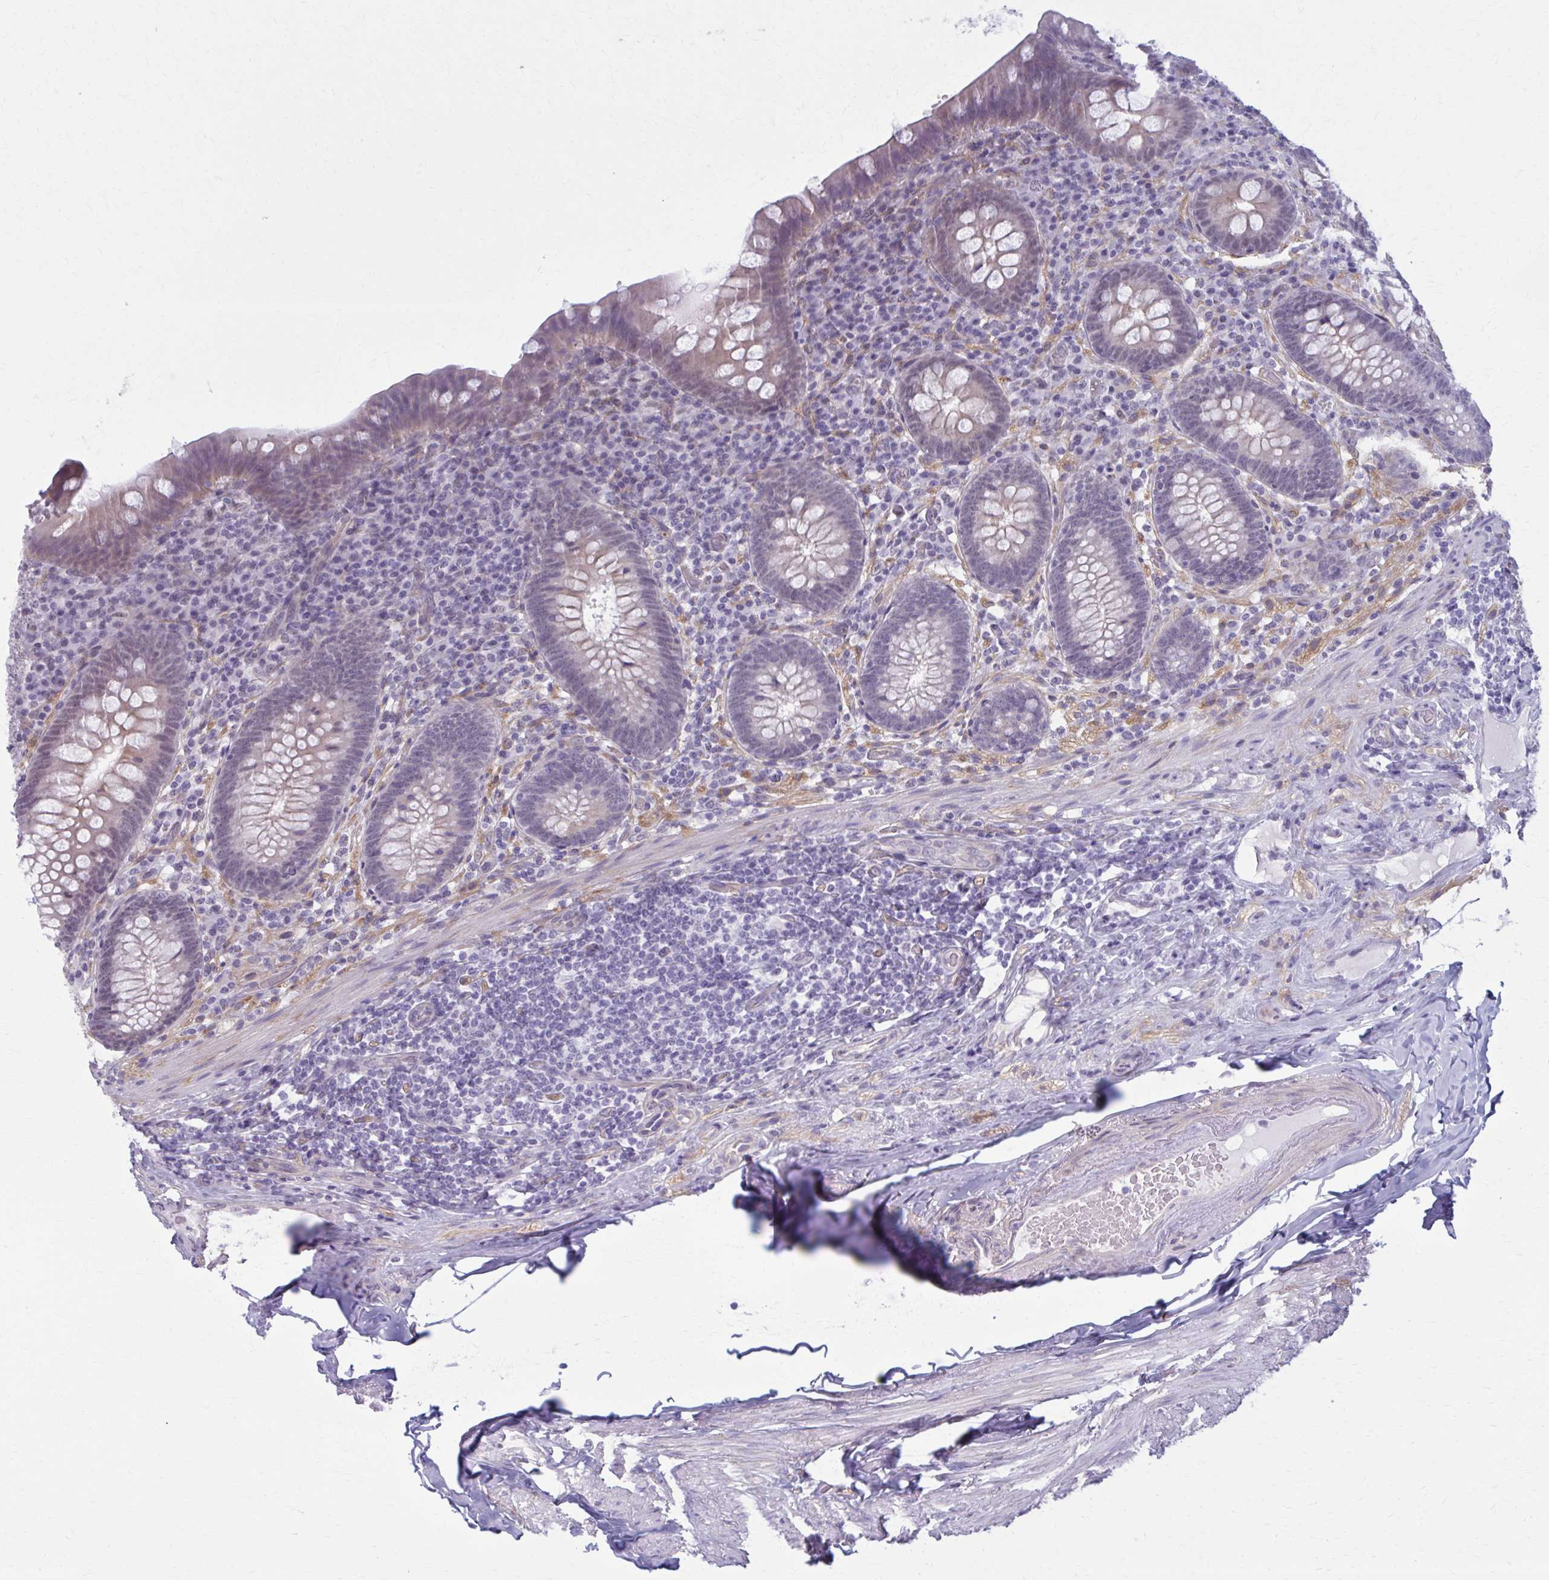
{"staining": {"intensity": "weak", "quantity": "<25%", "location": "nuclear"}, "tissue": "appendix", "cell_type": "Glandular cells", "image_type": "normal", "snomed": [{"axis": "morphology", "description": "Normal tissue, NOS"}, {"axis": "topography", "description": "Appendix"}], "caption": "IHC of benign human appendix shows no positivity in glandular cells. The staining was performed using DAB to visualize the protein expression in brown, while the nuclei were stained in blue with hematoxylin (Magnification: 20x).", "gene": "NUMBL", "patient": {"sex": "male", "age": 71}}